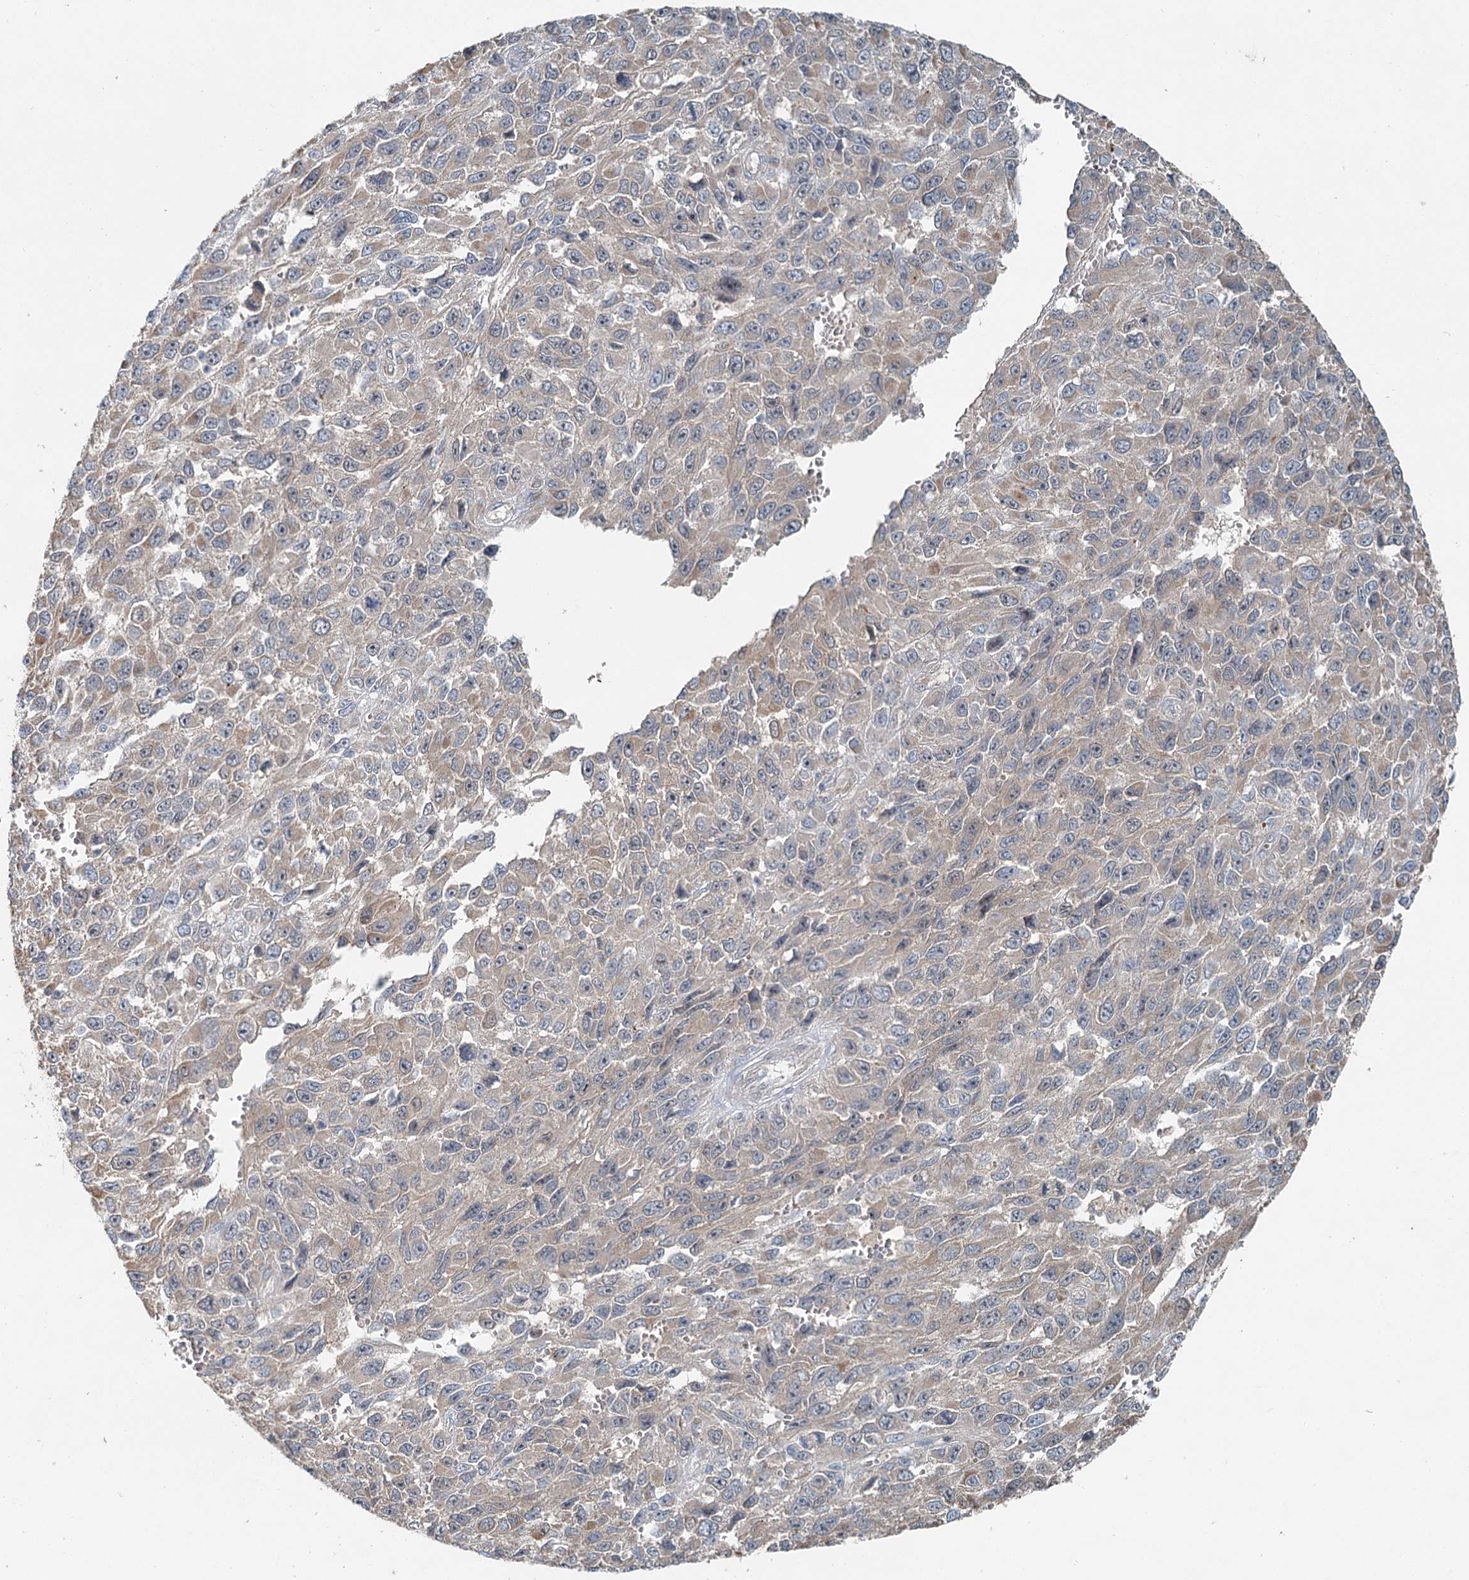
{"staining": {"intensity": "moderate", "quantity": "25%-75%", "location": "cytoplasmic/membranous"}, "tissue": "melanoma", "cell_type": "Tumor cells", "image_type": "cancer", "snomed": [{"axis": "morphology", "description": "Normal tissue, NOS"}, {"axis": "morphology", "description": "Malignant melanoma, NOS"}, {"axis": "topography", "description": "Skin"}], "caption": "The micrograph shows staining of melanoma, revealing moderate cytoplasmic/membranous protein staining (brown color) within tumor cells.", "gene": "CHCHD5", "patient": {"sex": "female", "age": 96}}